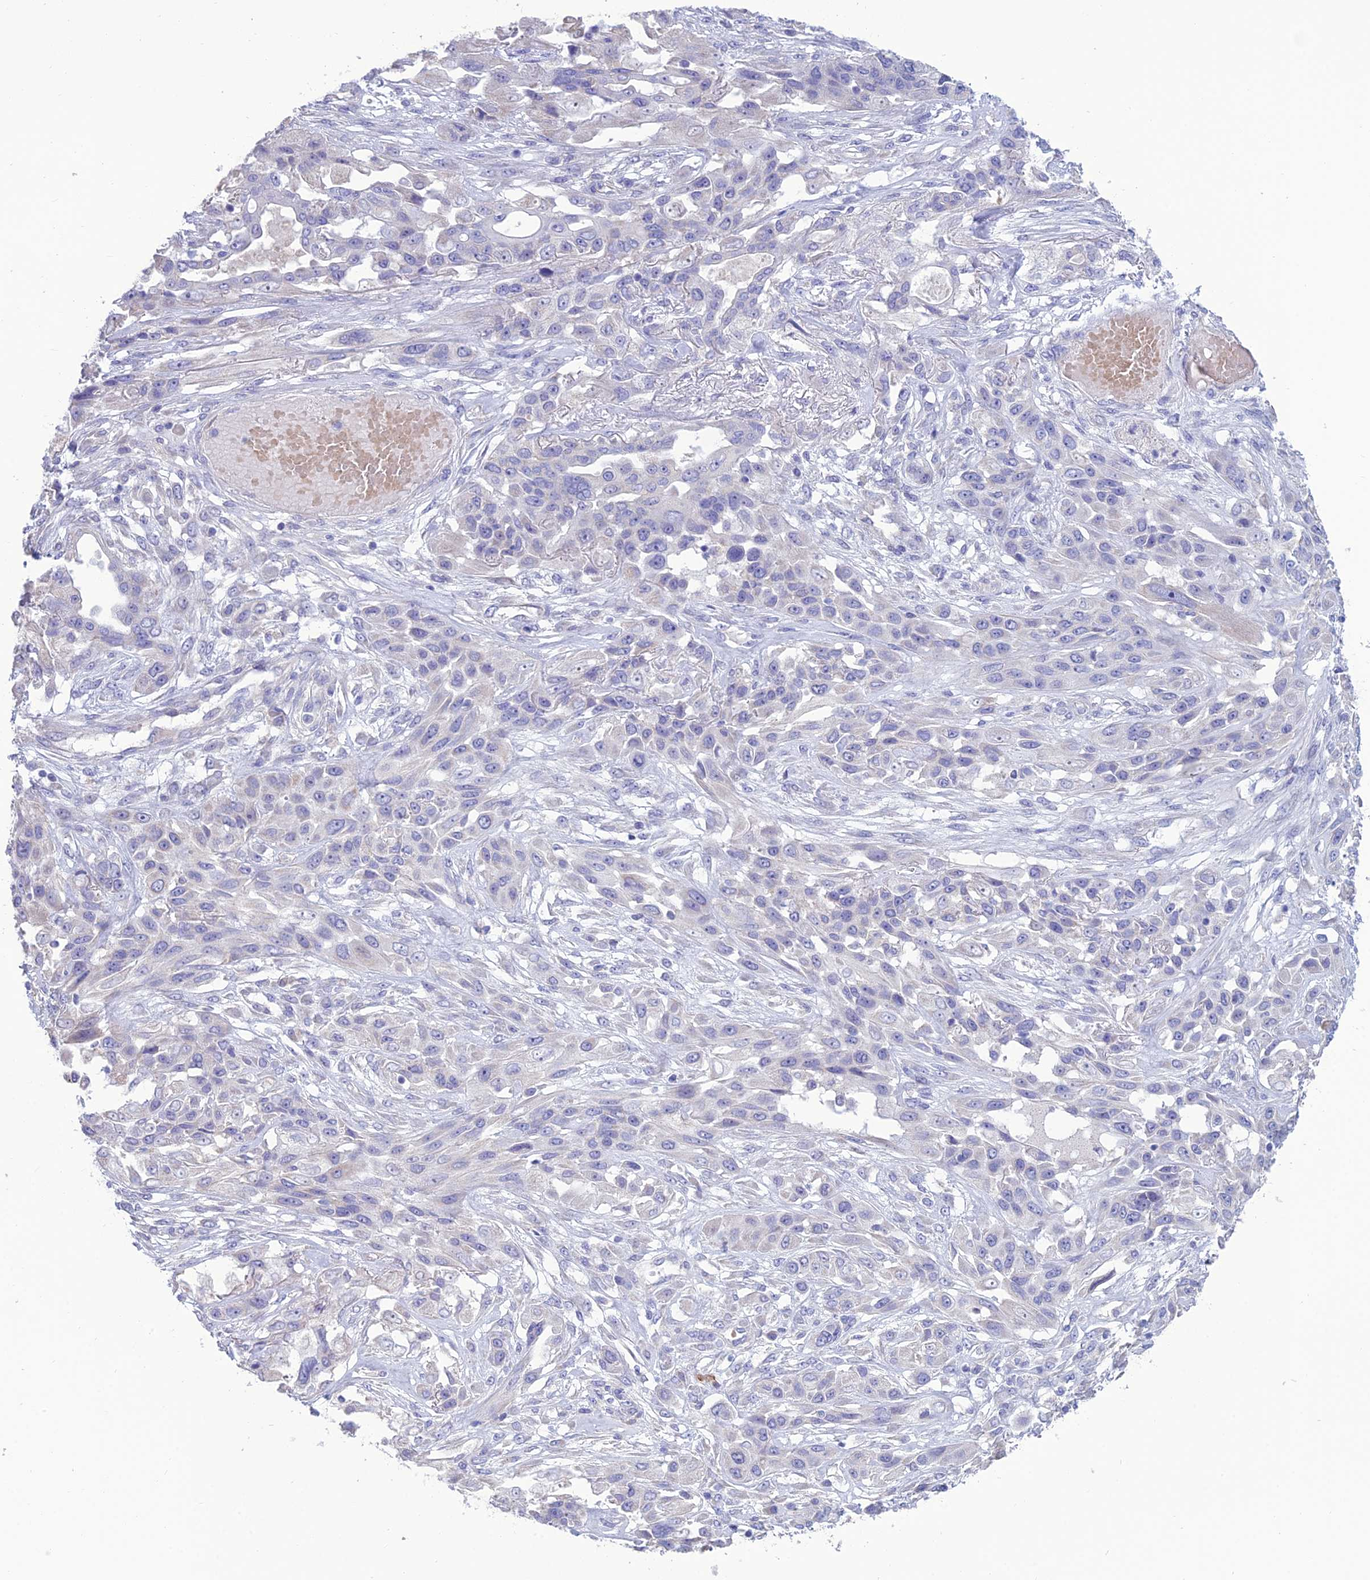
{"staining": {"intensity": "negative", "quantity": "none", "location": "none"}, "tissue": "lung cancer", "cell_type": "Tumor cells", "image_type": "cancer", "snomed": [{"axis": "morphology", "description": "Squamous cell carcinoma, NOS"}, {"axis": "topography", "description": "Lung"}], "caption": "Immunohistochemistry image of human lung squamous cell carcinoma stained for a protein (brown), which displays no positivity in tumor cells.", "gene": "BHMT2", "patient": {"sex": "female", "age": 70}}